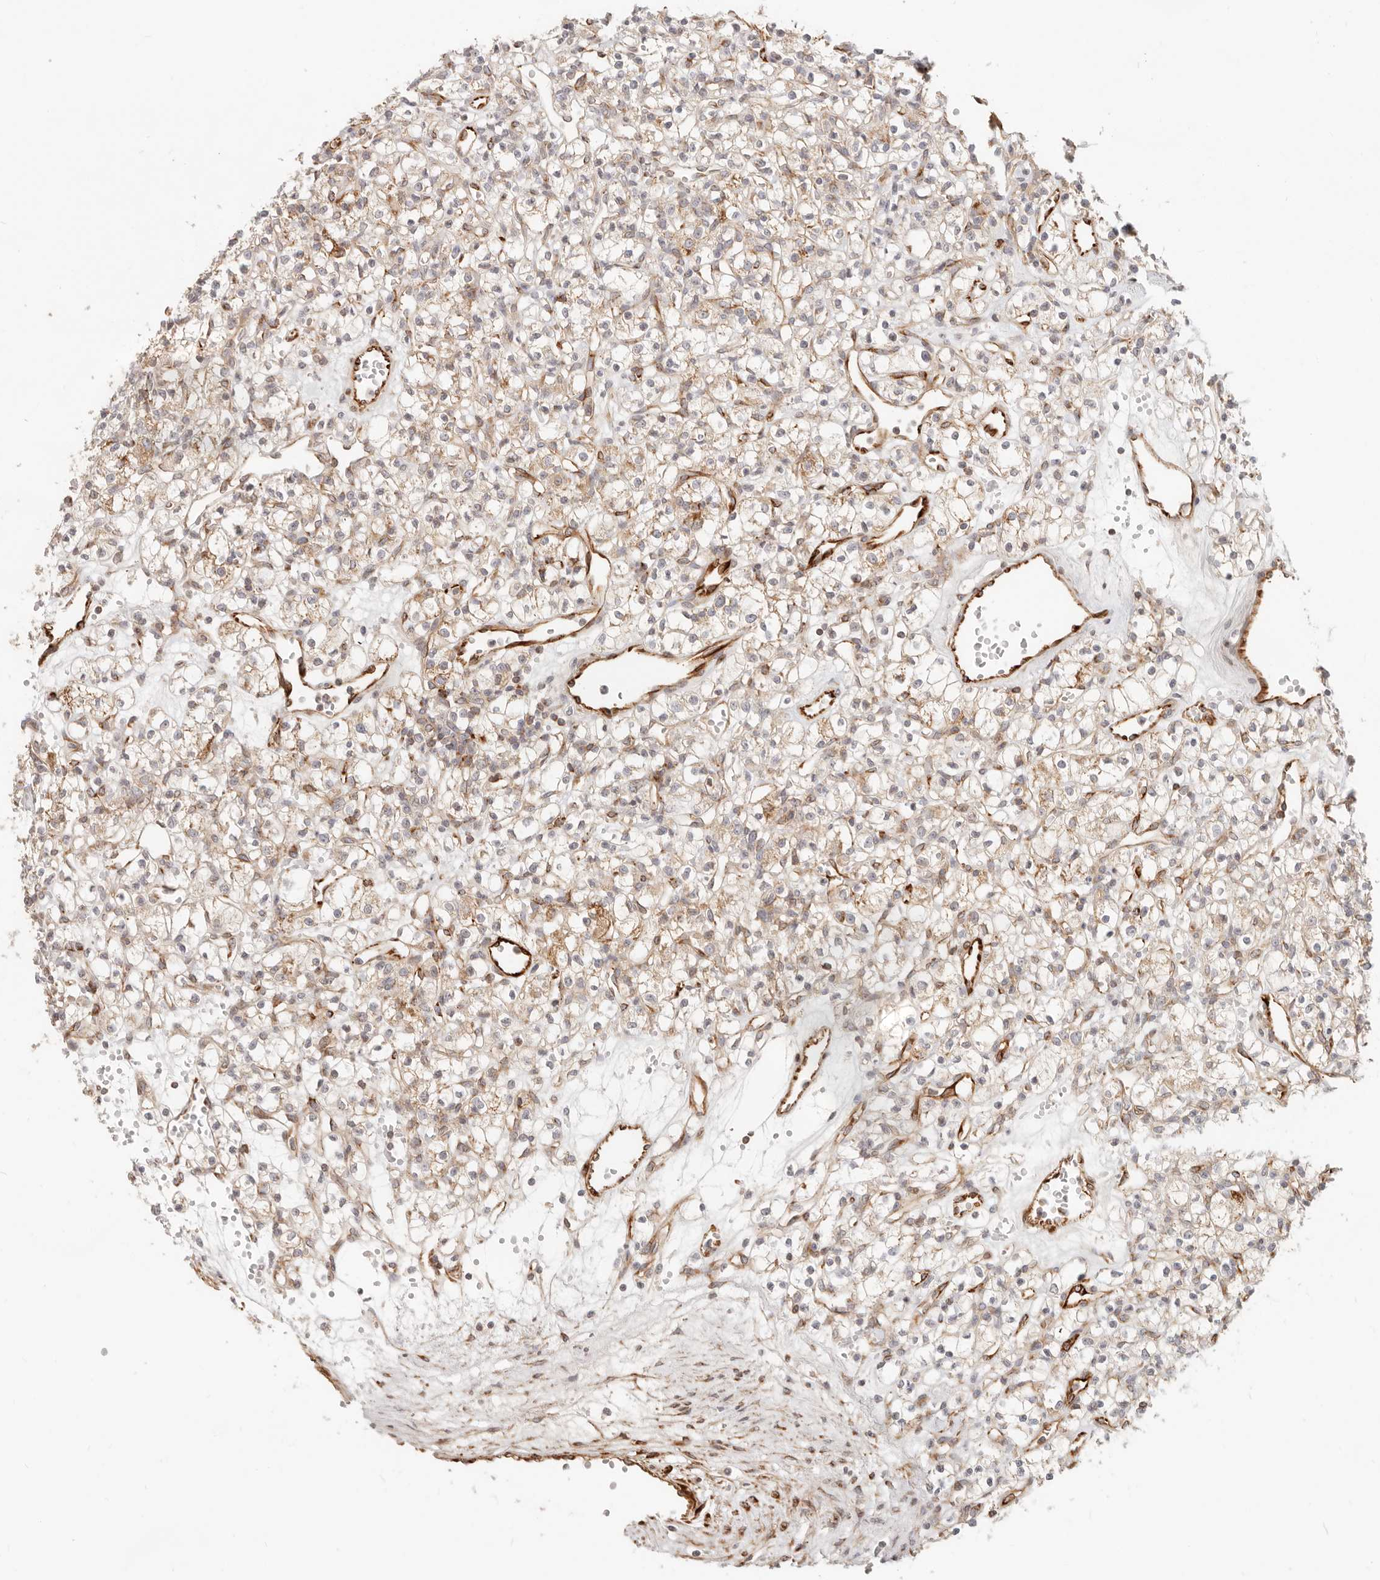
{"staining": {"intensity": "weak", "quantity": ">75%", "location": "cytoplasmic/membranous"}, "tissue": "renal cancer", "cell_type": "Tumor cells", "image_type": "cancer", "snomed": [{"axis": "morphology", "description": "Adenocarcinoma, NOS"}, {"axis": "topography", "description": "Kidney"}], "caption": "Immunohistochemistry (IHC) image of neoplastic tissue: renal adenocarcinoma stained using immunohistochemistry (IHC) shows low levels of weak protein expression localized specifically in the cytoplasmic/membranous of tumor cells, appearing as a cytoplasmic/membranous brown color.", "gene": "SASS6", "patient": {"sex": "female", "age": 59}}